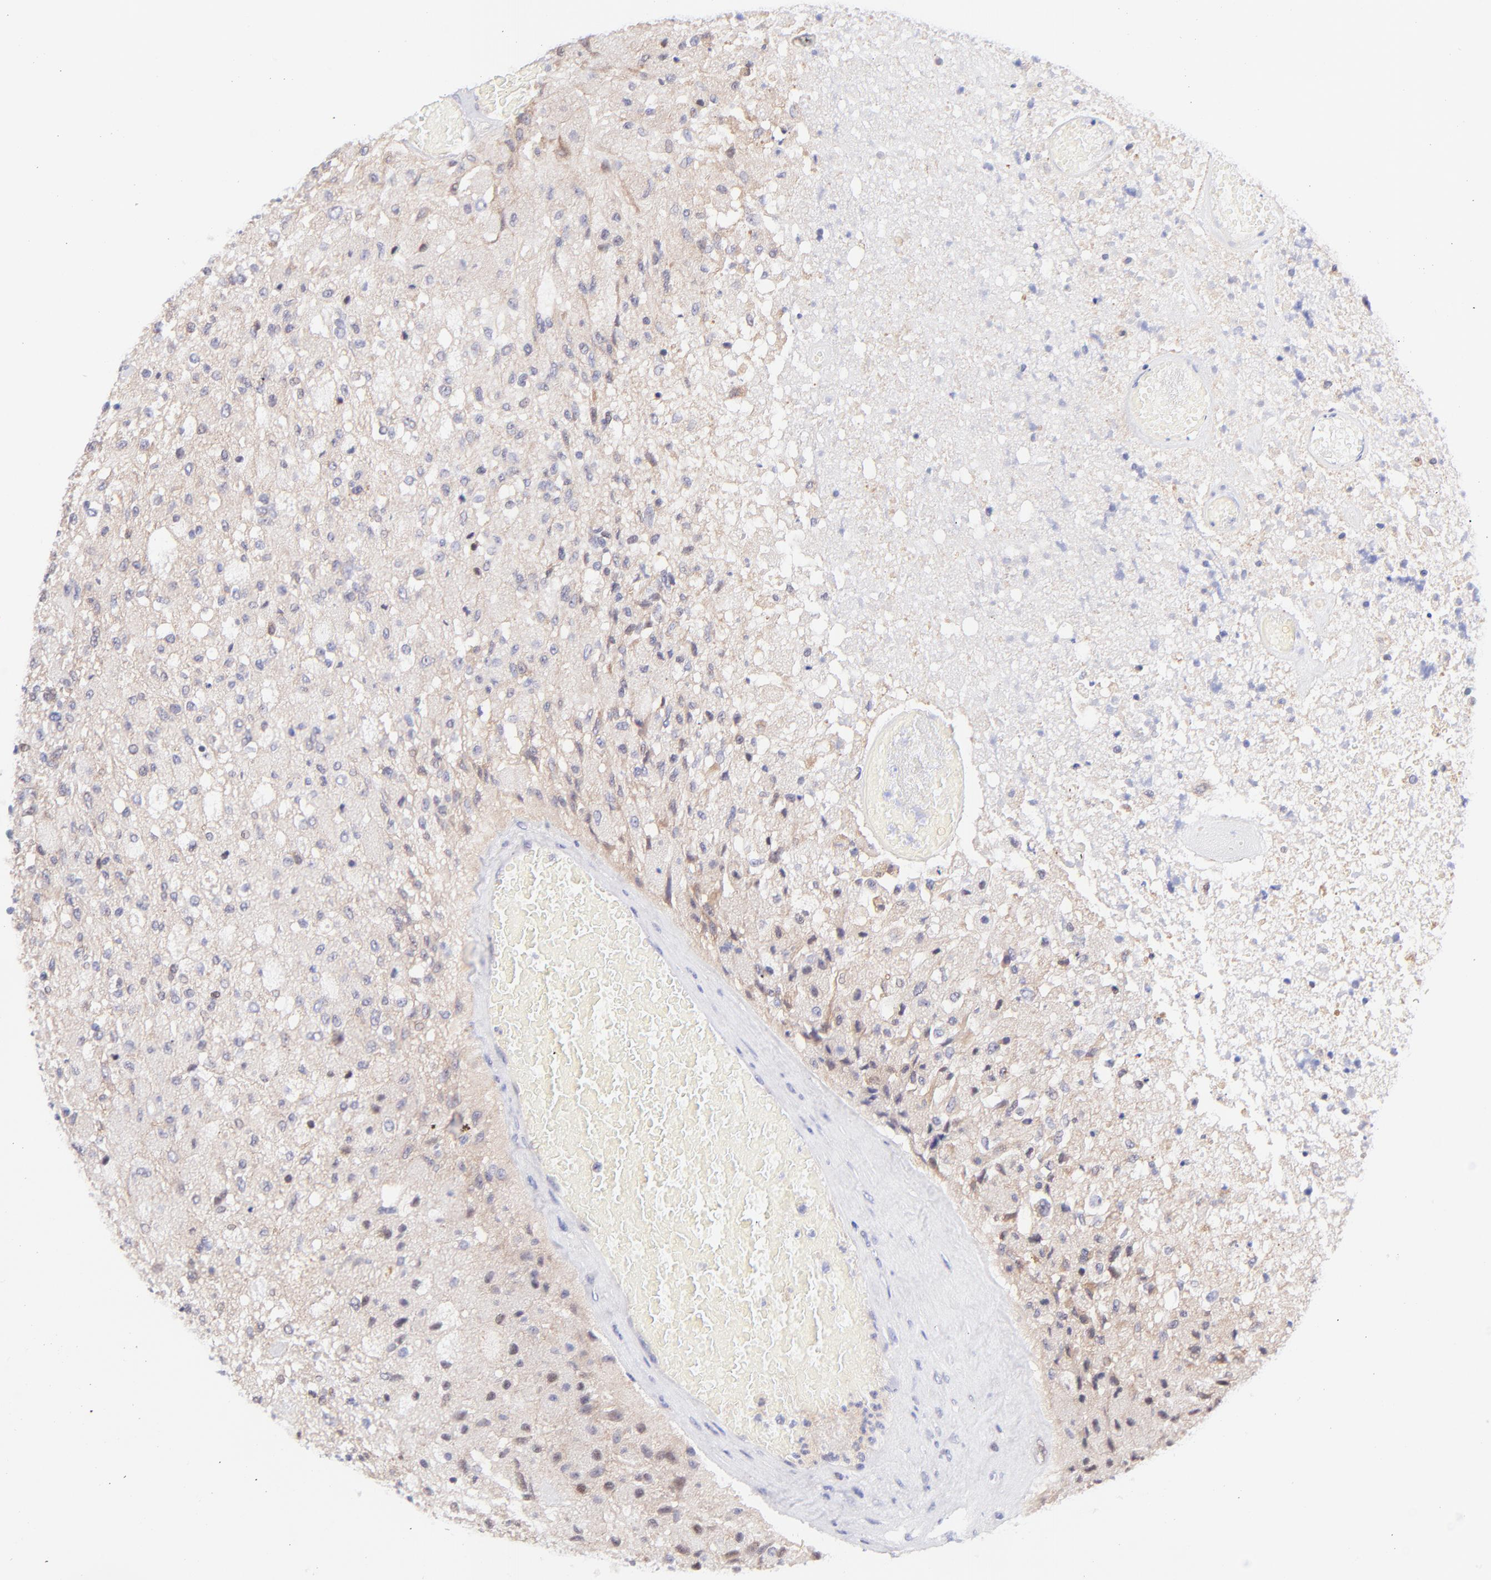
{"staining": {"intensity": "negative", "quantity": "none", "location": "none"}, "tissue": "glioma", "cell_type": "Tumor cells", "image_type": "cancer", "snomed": [{"axis": "morphology", "description": "Normal tissue, NOS"}, {"axis": "morphology", "description": "Glioma, malignant, High grade"}, {"axis": "topography", "description": "Cerebral cortex"}], "caption": "This histopathology image is of malignant glioma (high-grade) stained with IHC to label a protein in brown with the nuclei are counter-stained blue. There is no expression in tumor cells.", "gene": "PBDC1", "patient": {"sex": "male", "age": 77}}